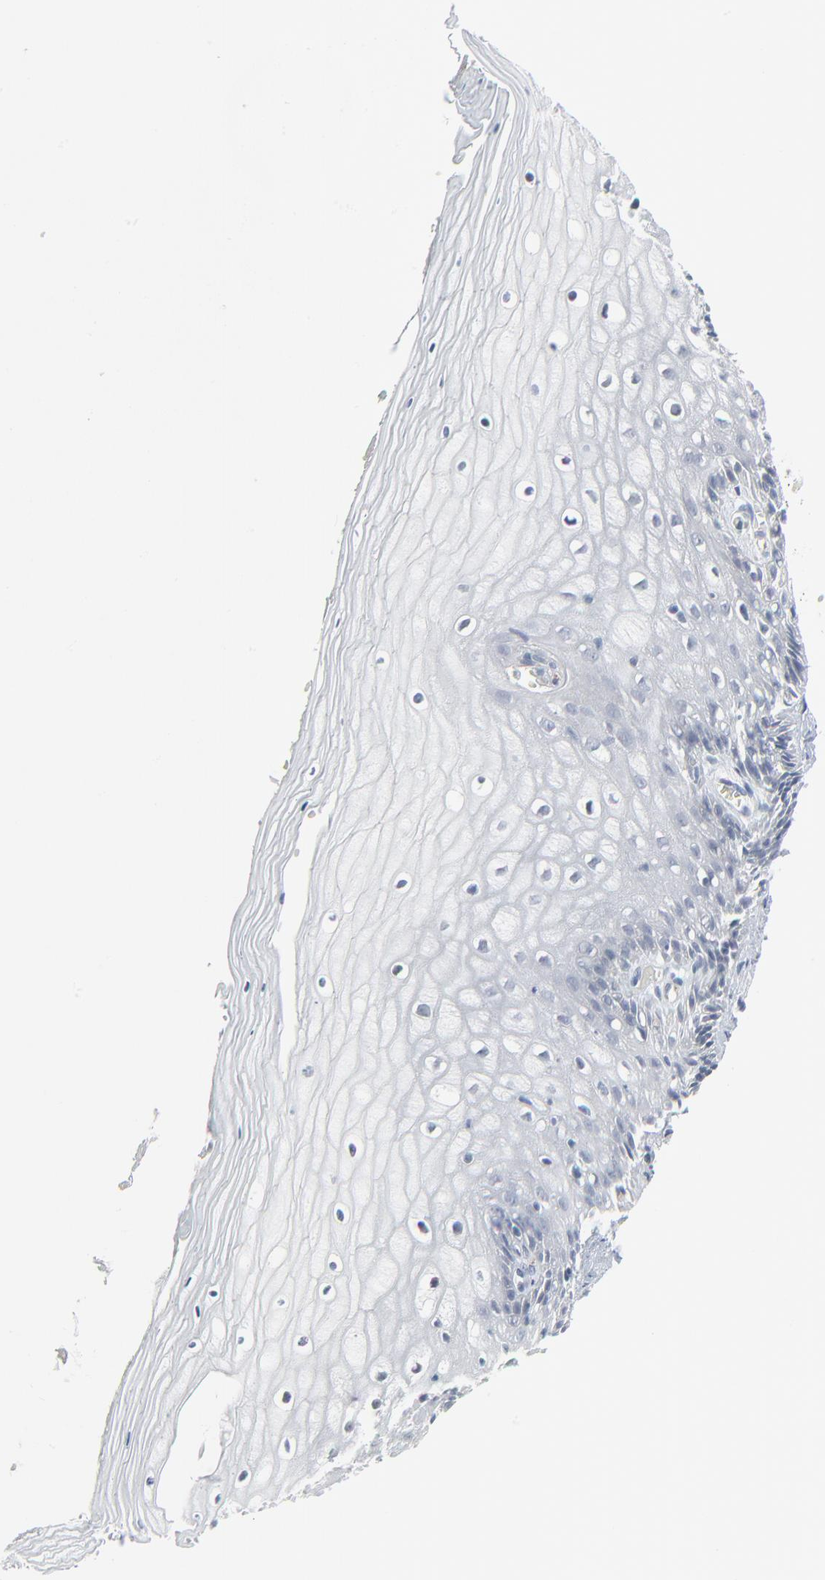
{"staining": {"intensity": "negative", "quantity": "none", "location": "none"}, "tissue": "vagina", "cell_type": "Squamous epithelial cells", "image_type": "normal", "snomed": [{"axis": "morphology", "description": "Normal tissue, NOS"}, {"axis": "topography", "description": "Vagina"}], "caption": "This is an immunohistochemistry micrograph of unremarkable human vagina. There is no staining in squamous epithelial cells.", "gene": "NEUROD1", "patient": {"sex": "female", "age": 46}}